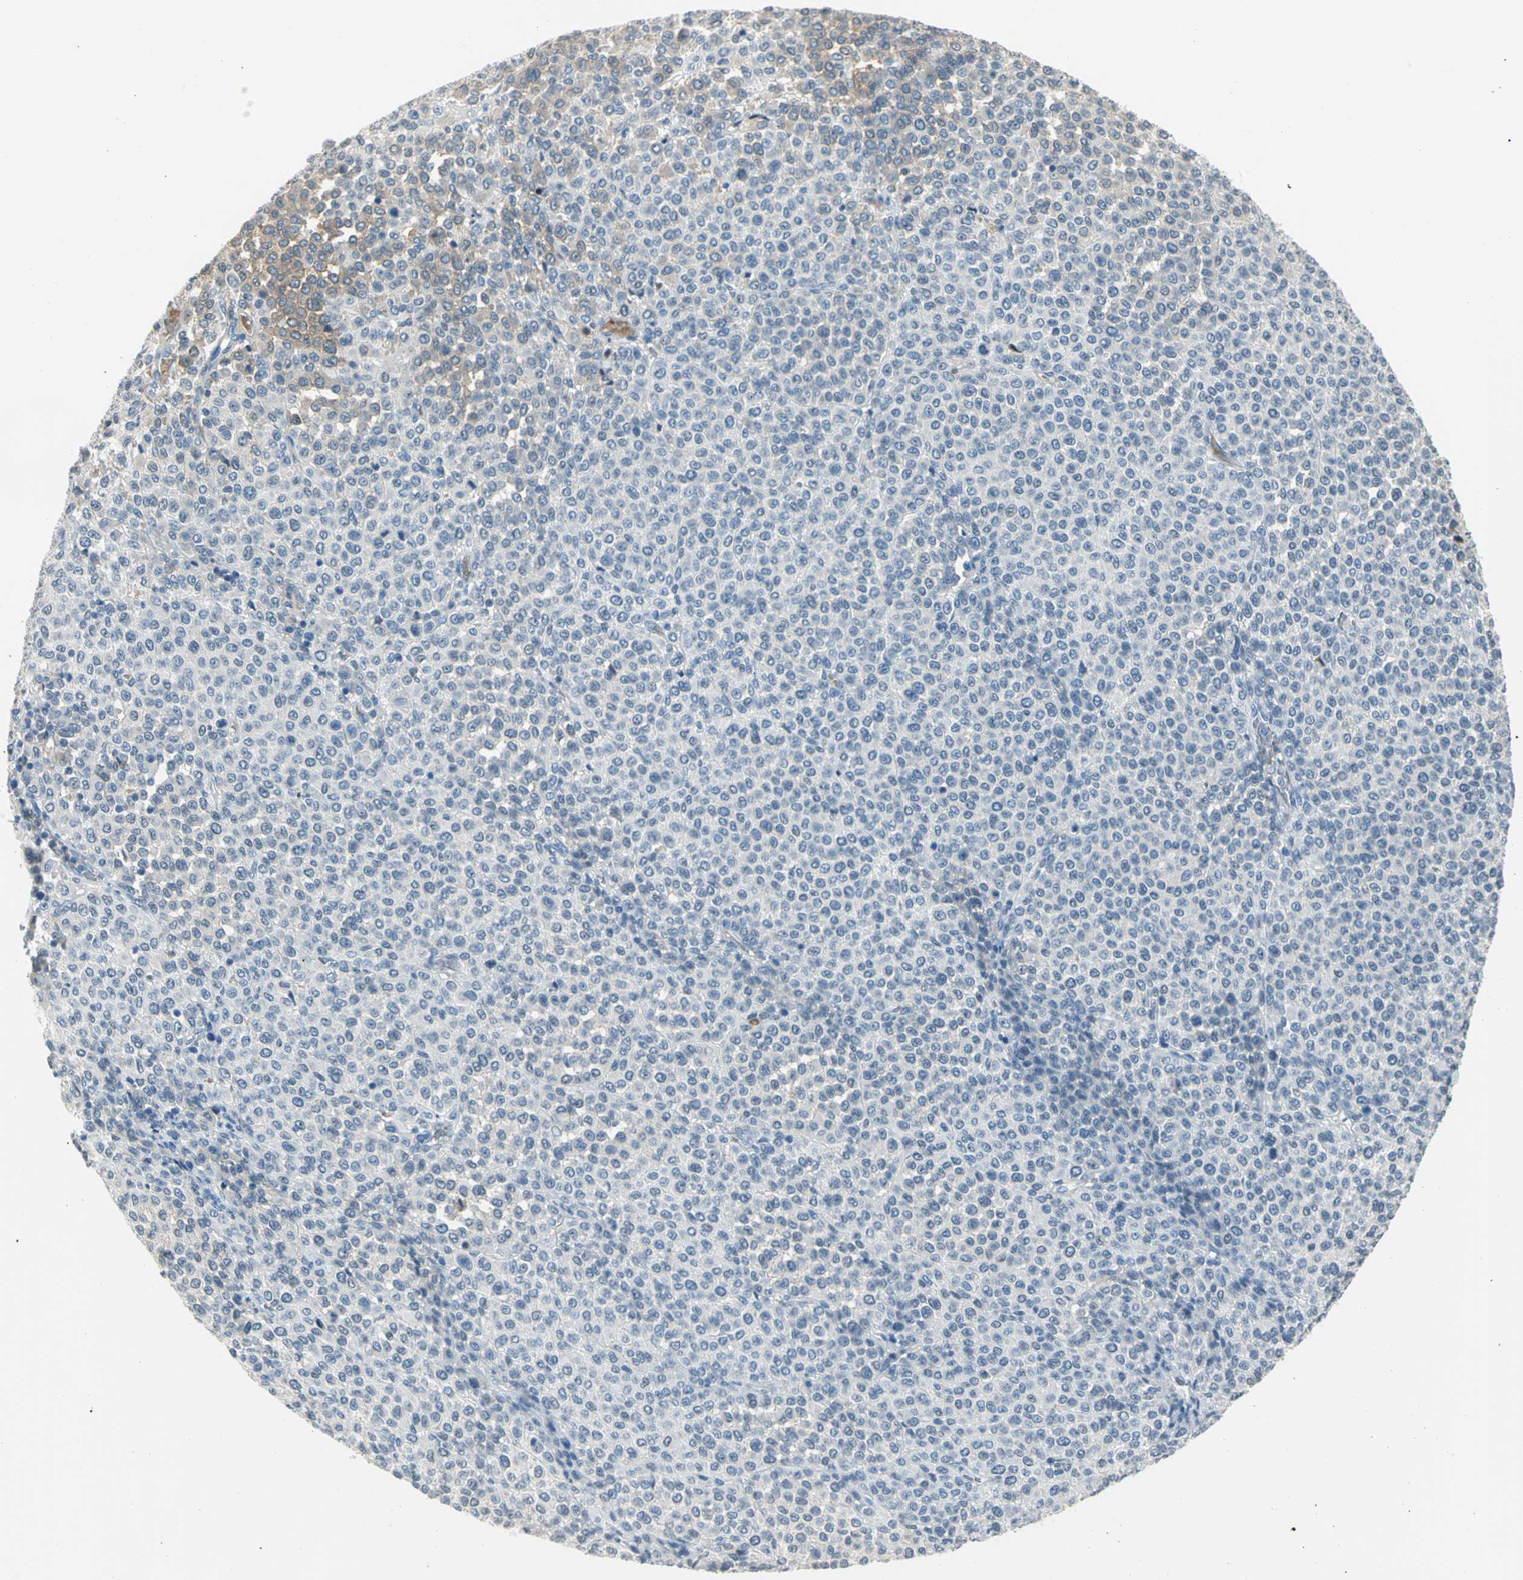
{"staining": {"intensity": "moderate", "quantity": "<25%", "location": "cytoplasmic/membranous"}, "tissue": "melanoma", "cell_type": "Tumor cells", "image_type": "cancer", "snomed": [{"axis": "morphology", "description": "Malignant melanoma, Metastatic site"}, {"axis": "topography", "description": "Pancreas"}], "caption": "Immunohistochemistry of human melanoma displays low levels of moderate cytoplasmic/membranous positivity in about <25% of tumor cells.", "gene": "ZIC1", "patient": {"sex": "female", "age": 30}}